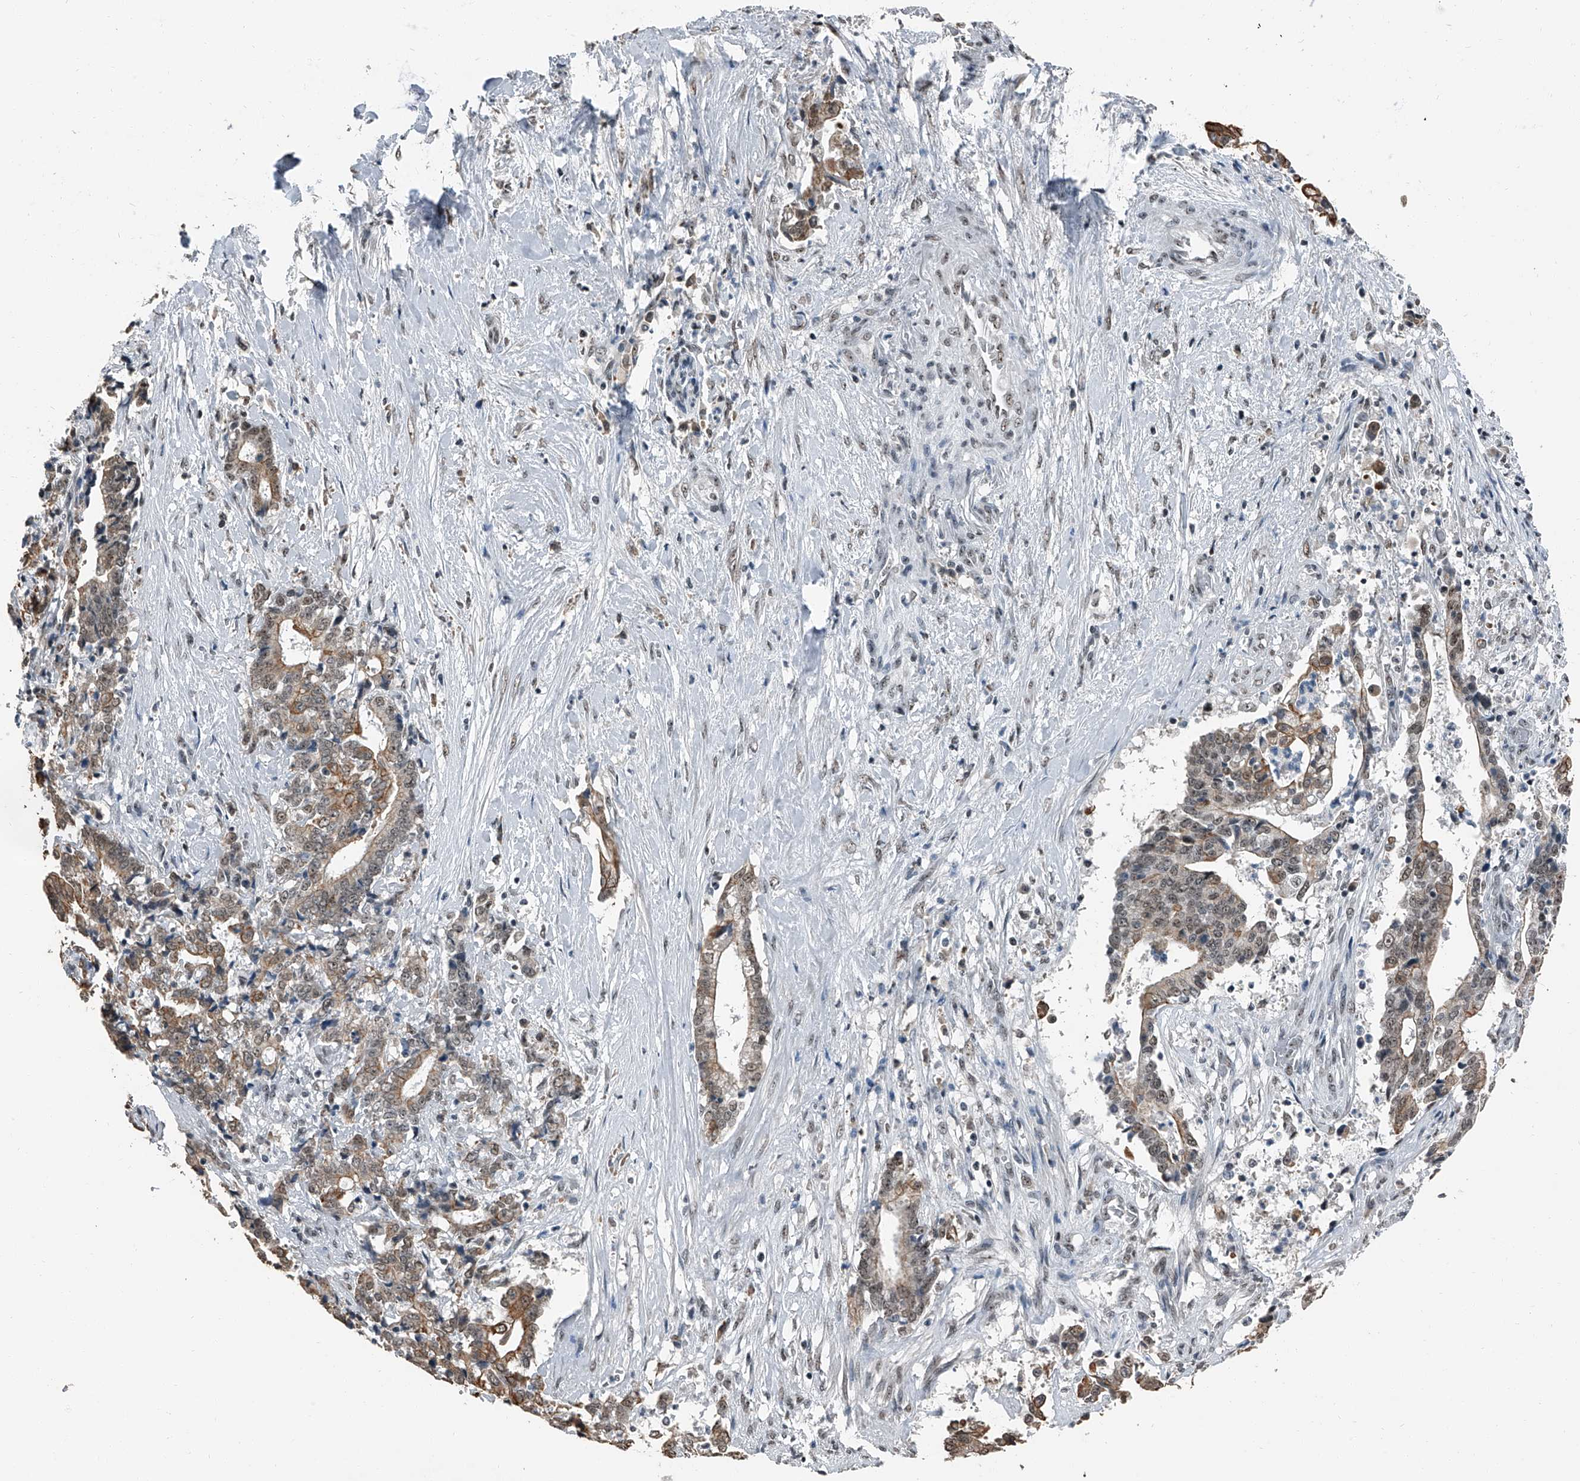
{"staining": {"intensity": "weak", "quantity": ">75%", "location": "cytoplasmic/membranous,nuclear"}, "tissue": "liver cancer", "cell_type": "Tumor cells", "image_type": "cancer", "snomed": [{"axis": "morphology", "description": "Cholangiocarcinoma"}, {"axis": "topography", "description": "Liver"}], "caption": "Immunohistochemistry (IHC) (DAB (3,3'-diaminobenzidine)) staining of liver cancer (cholangiocarcinoma) shows weak cytoplasmic/membranous and nuclear protein staining in about >75% of tumor cells.", "gene": "TCOF1", "patient": {"sex": "male", "age": 57}}